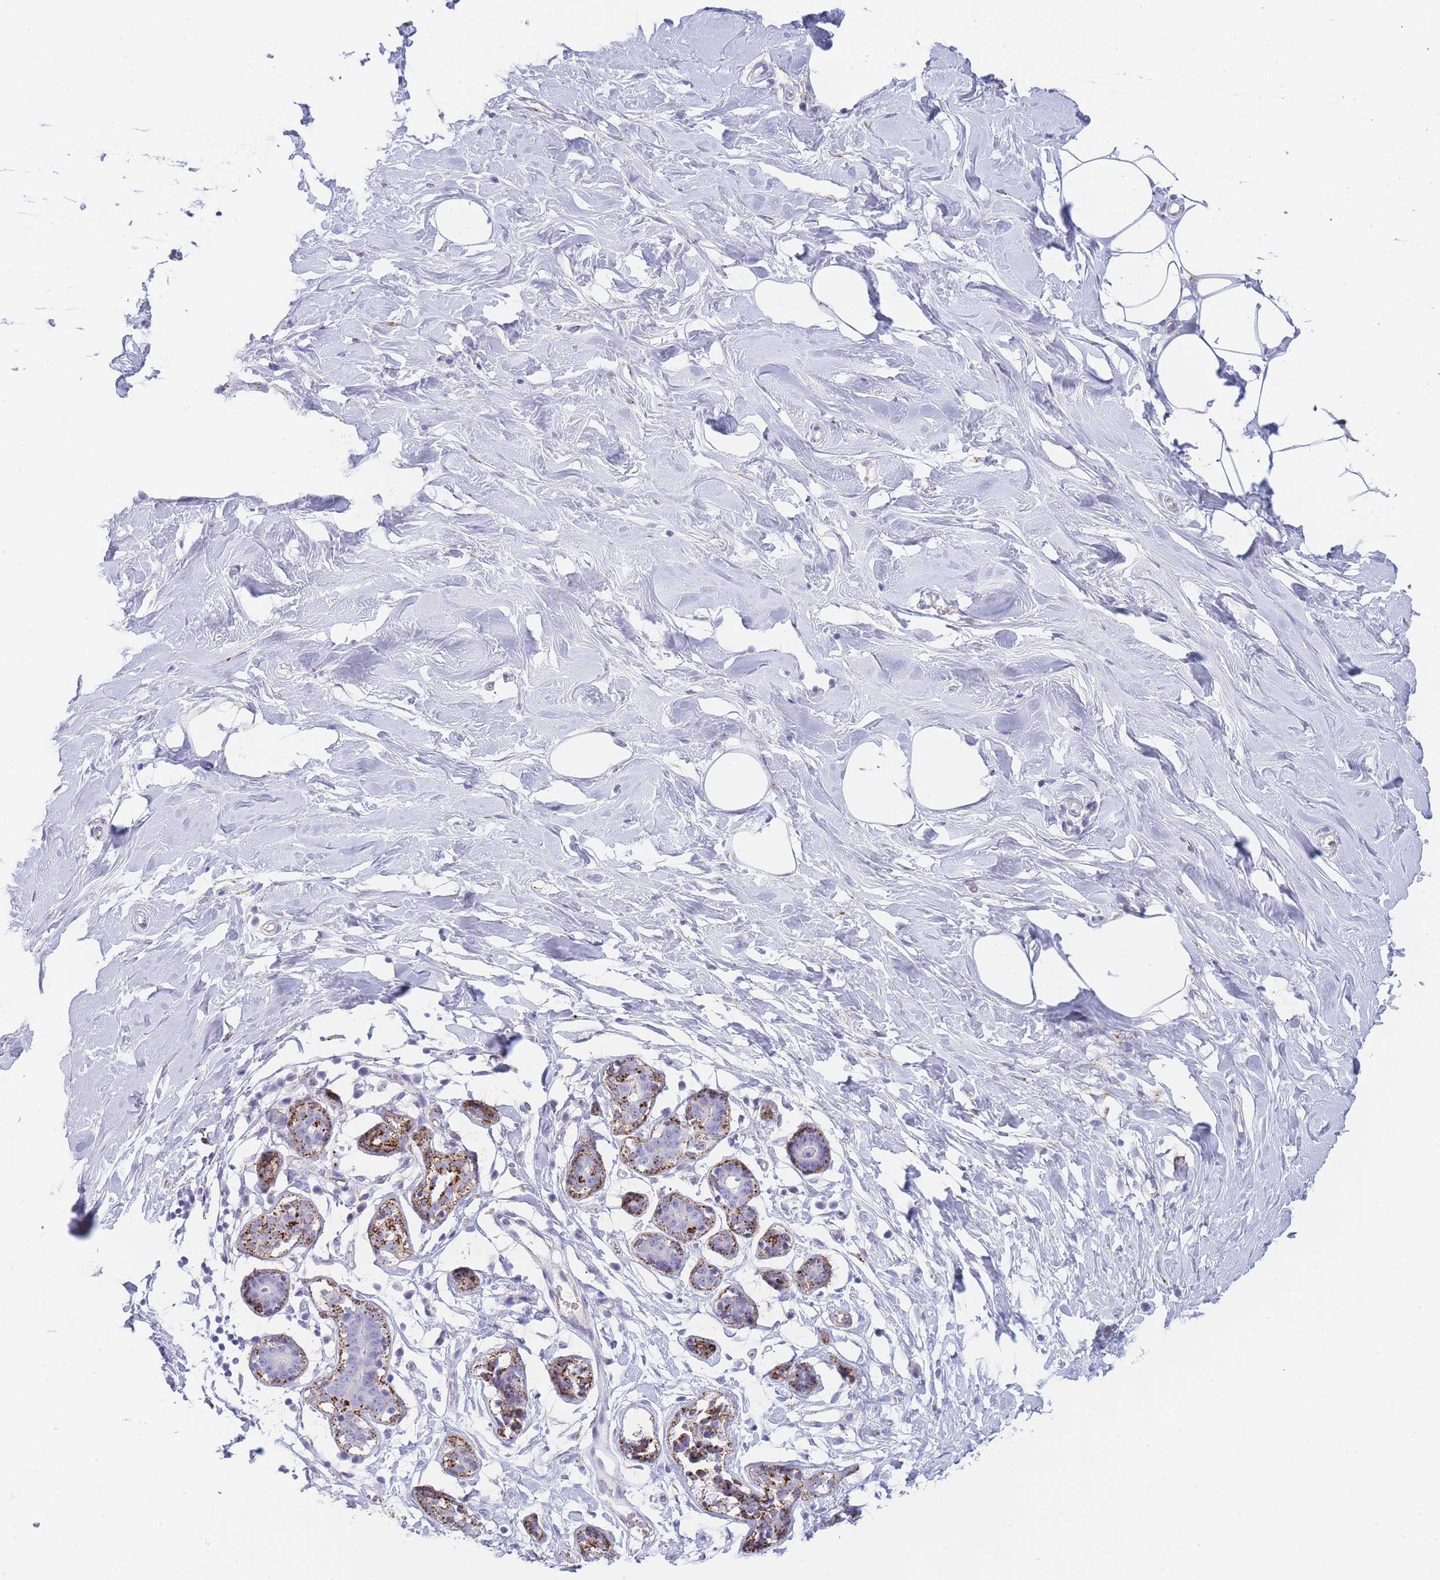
{"staining": {"intensity": "negative", "quantity": "none", "location": "none"}, "tissue": "breast", "cell_type": "Adipocytes", "image_type": "normal", "snomed": [{"axis": "morphology", "description": "Normal tissue, NOS"}, {"axis": "topography", "description": "Breast"}], "caption": "This is an immunohistochemistry photomicrograph of unremarkable human breast. There is no staining in adipocytes.", "gene": "GAA", "patient": {"sex": "female", "age": 27}}